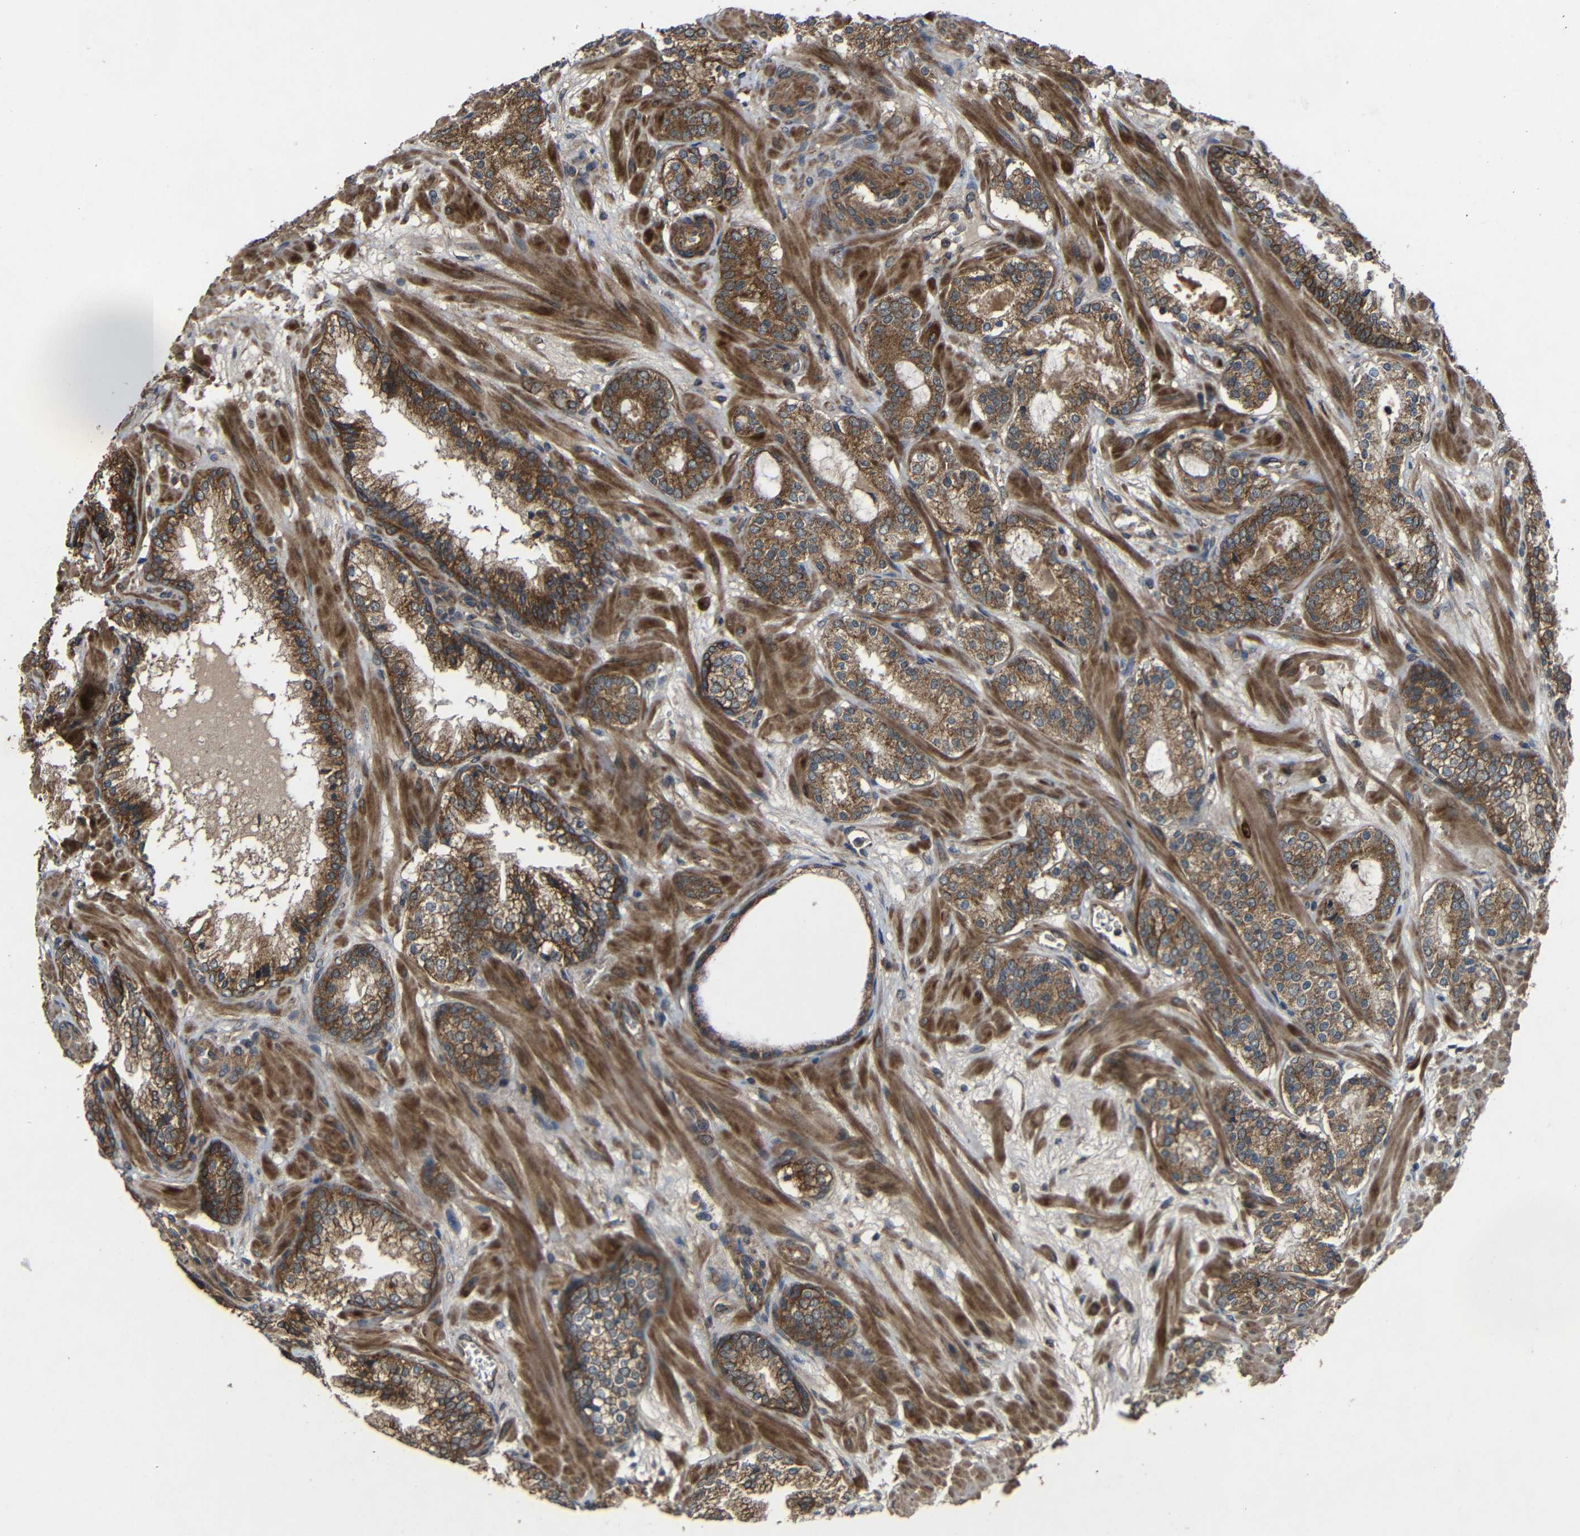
{"staining": {"intensity": "moderate", "quantity": ">75%", "location": "cytoplasmic/membranous"}, "tissue": "prostate cancer", "cell_type": "Tumor cells", "image_type": "cancer", "snomed": [{"axis": "morphology", "description": "Adenocarcinoma, Low grade"}, {"axis": "topography", "description": "Prostate"}], "caption": "Tumor cells reveal medium levels of moderate cytoplasmic/membranous staining in about >75% of cells in human adenocarcinoma (low-grade) (prostate). Using DAB (3,3'-diaminobenzidine) (brown) and hematoxylin (blue) stains, captured at high magnification using brightfield microscopy.", "gene": "C1GALT1", "patient": {"sex": "male", "age": 63}}